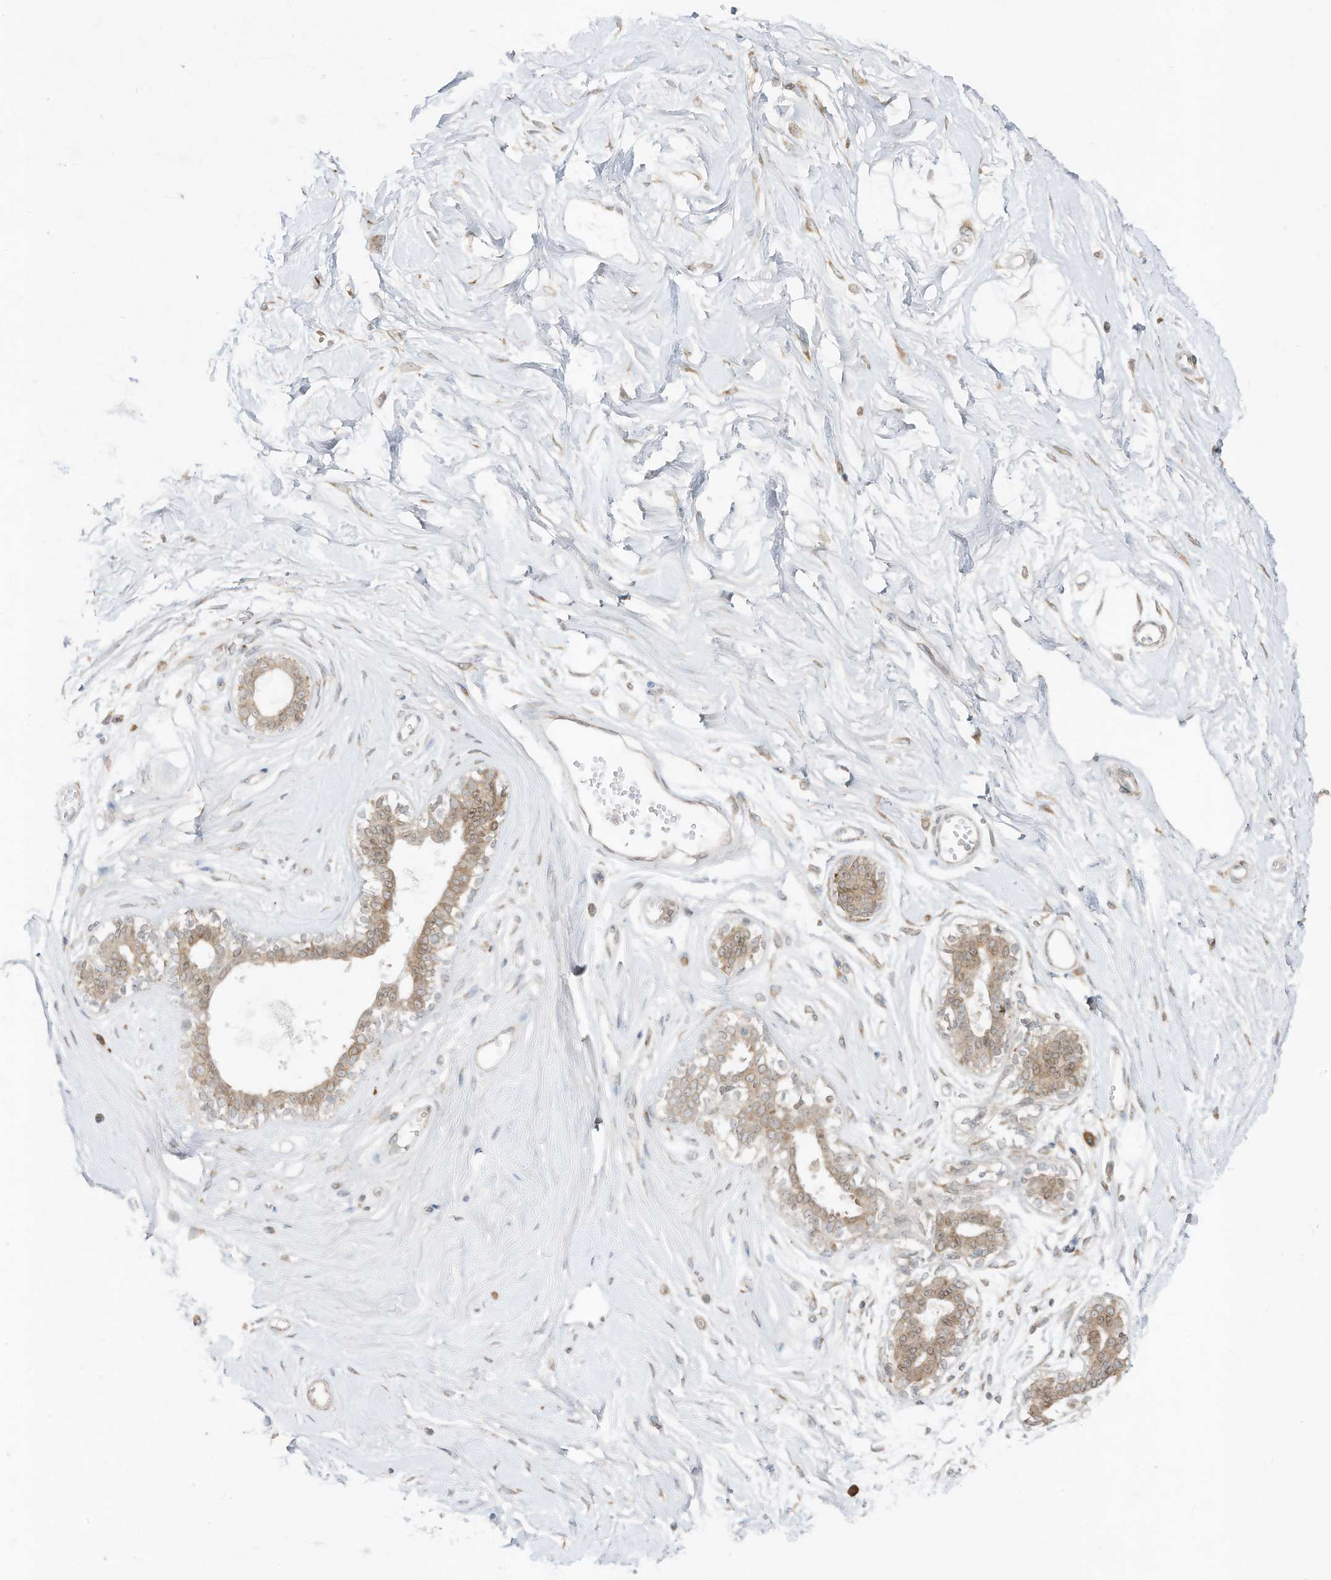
{"staining": {"intensity": "negative", "quantity": "none", "location": "none"}, "tissue": "breast", "cell_type": "Adipocytes", "image_type": "normal", "snomed": [{"axis": "morphology", "description": "Normal tissue, NOS"}, {"axis": "topography", "description": "Breast"}], "caption": "Immunohistochemistry (IHC) of normal human breast reveals no positivity in adipocytes.", "gene": "PTK6", "patient": {"sex": "female", "age": 45}}